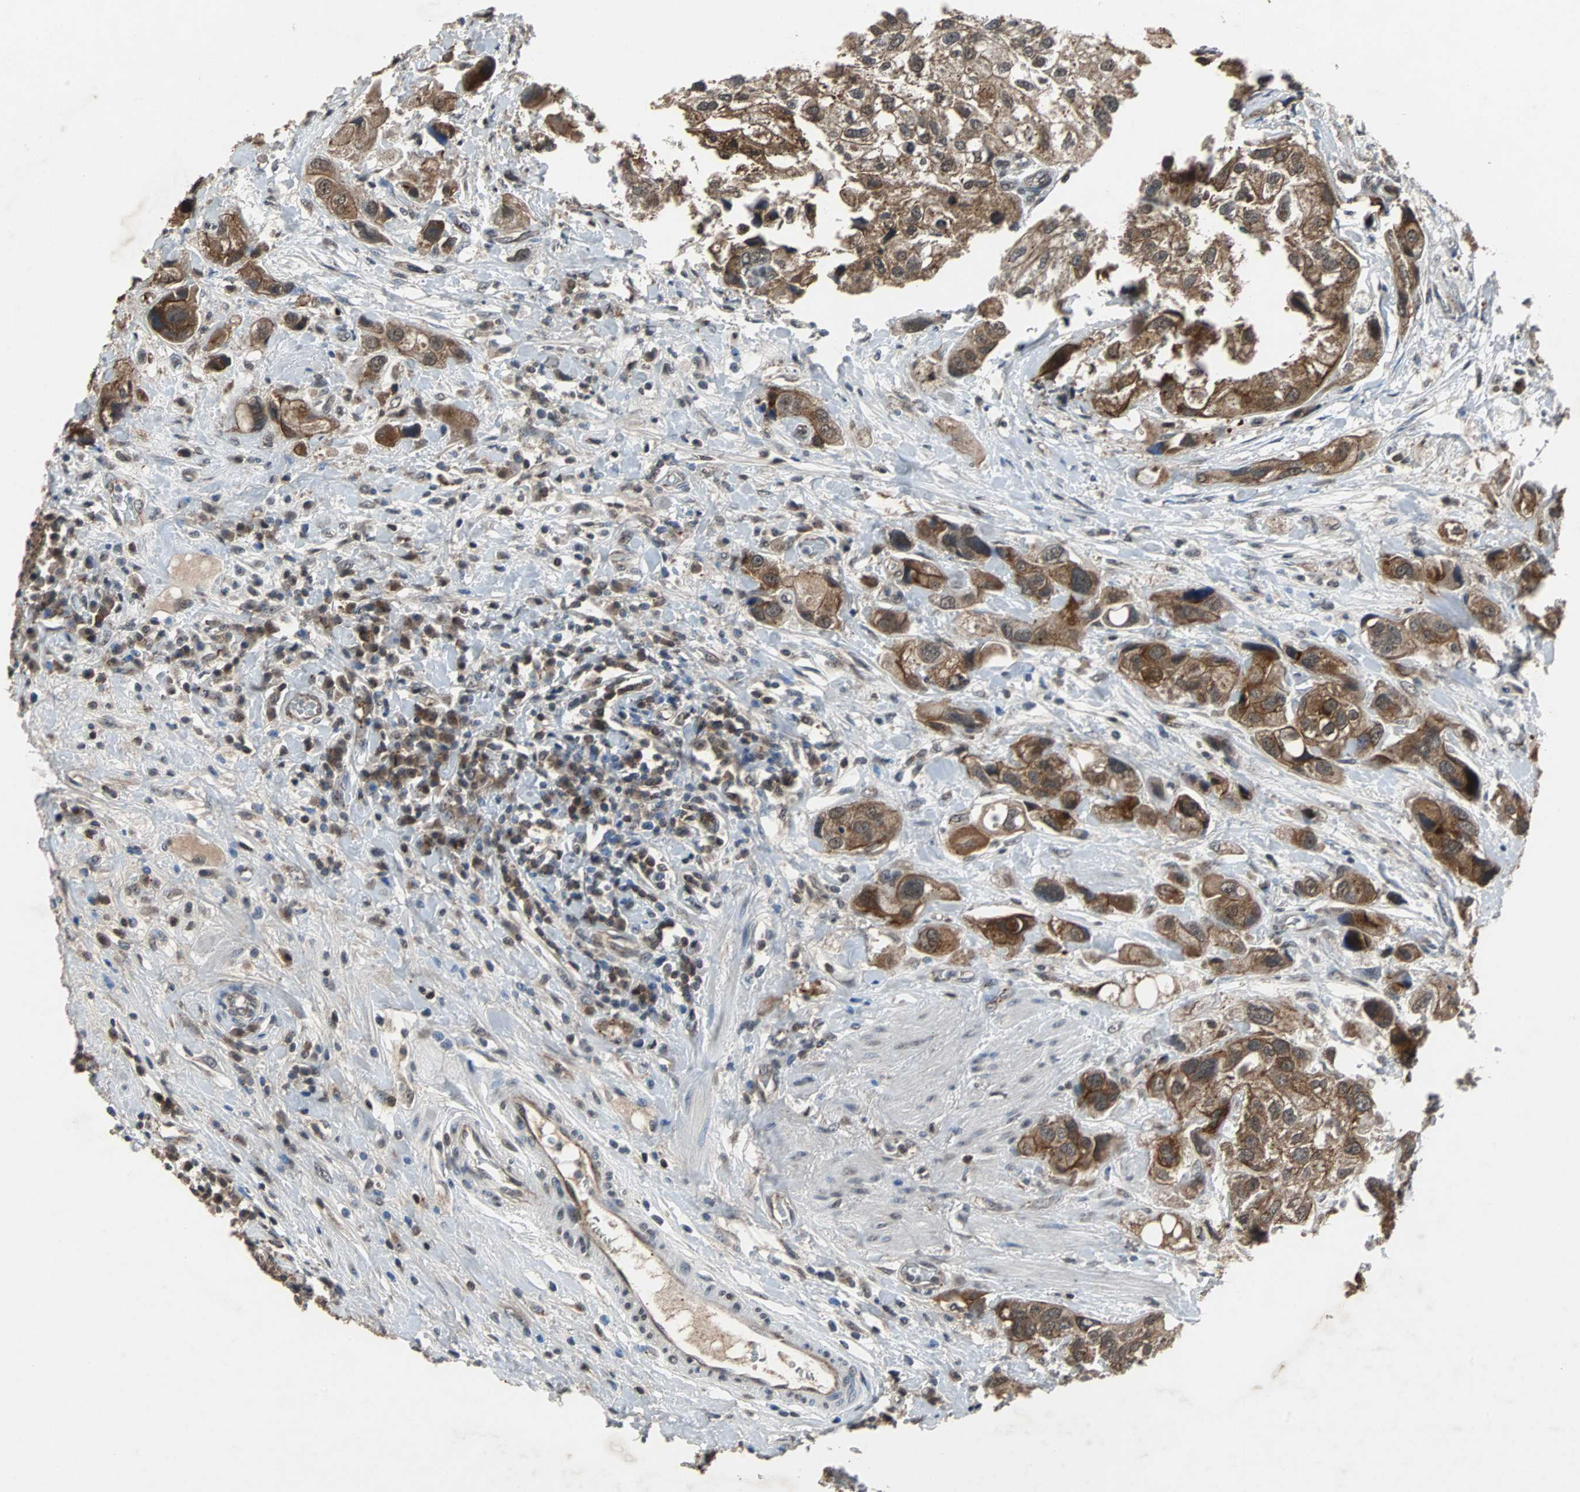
{"staining": {"intensity": "moderate", "quantity": ">75%", "location": "cytoplasmic/membranous"}, "tissue": "urothelial cancer", "cell_type": "Tumor cells", "image_type": "cancer", "snomed": [{"axis": "morphology", "description": "Urothelial carcinoma, High grade"}, {"axis": "topography", "description": "Urinary bladder"}], "caption": "IHC photomicrograph of urothelial carcinoma (high-grade) stained for a protein (brown), which demonstrates medium levels of moderate cytoplasmic/membranous expression in about >75% of tumor cells.", "gene": "LSR", "patient": {"sex": "female", "age": 64}}